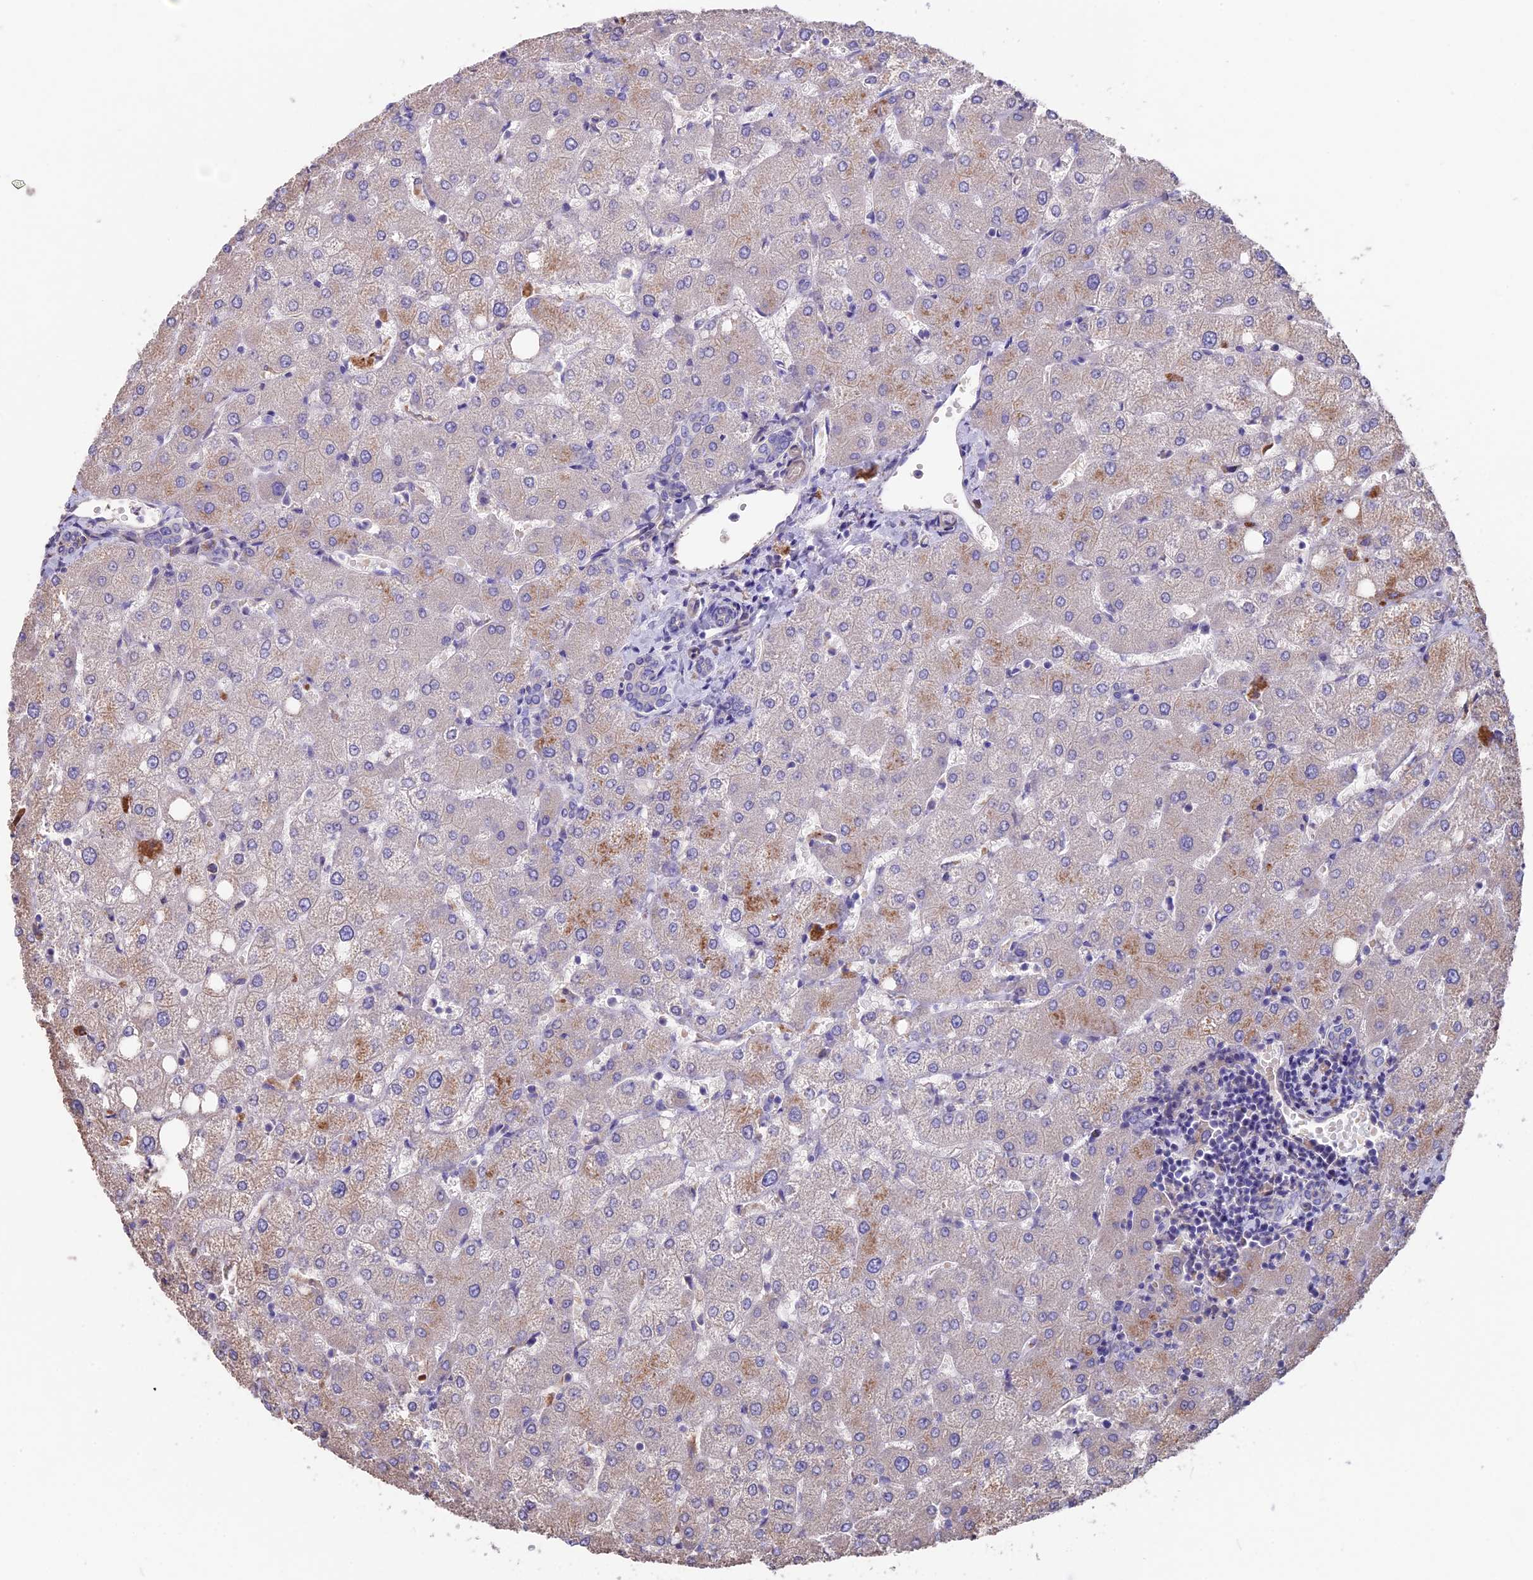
{"staining": {"intensity": "negative", "quantity": "none", "location": "none"}, "tissue": "liver", "cell_type": "Cholangiocytes", "image_type": "normal", "snomed": [{"axis": "morphology", "description": "Normal tissue, NOS"}, {"axis": "topography", "description": "Liver"}], "caption": "A photomicrograph of liver stained for a protein shows no brown staining in cholangiocytes.", "gene": "SEH1L", "patient": {"sex": "female", "age": 54}}